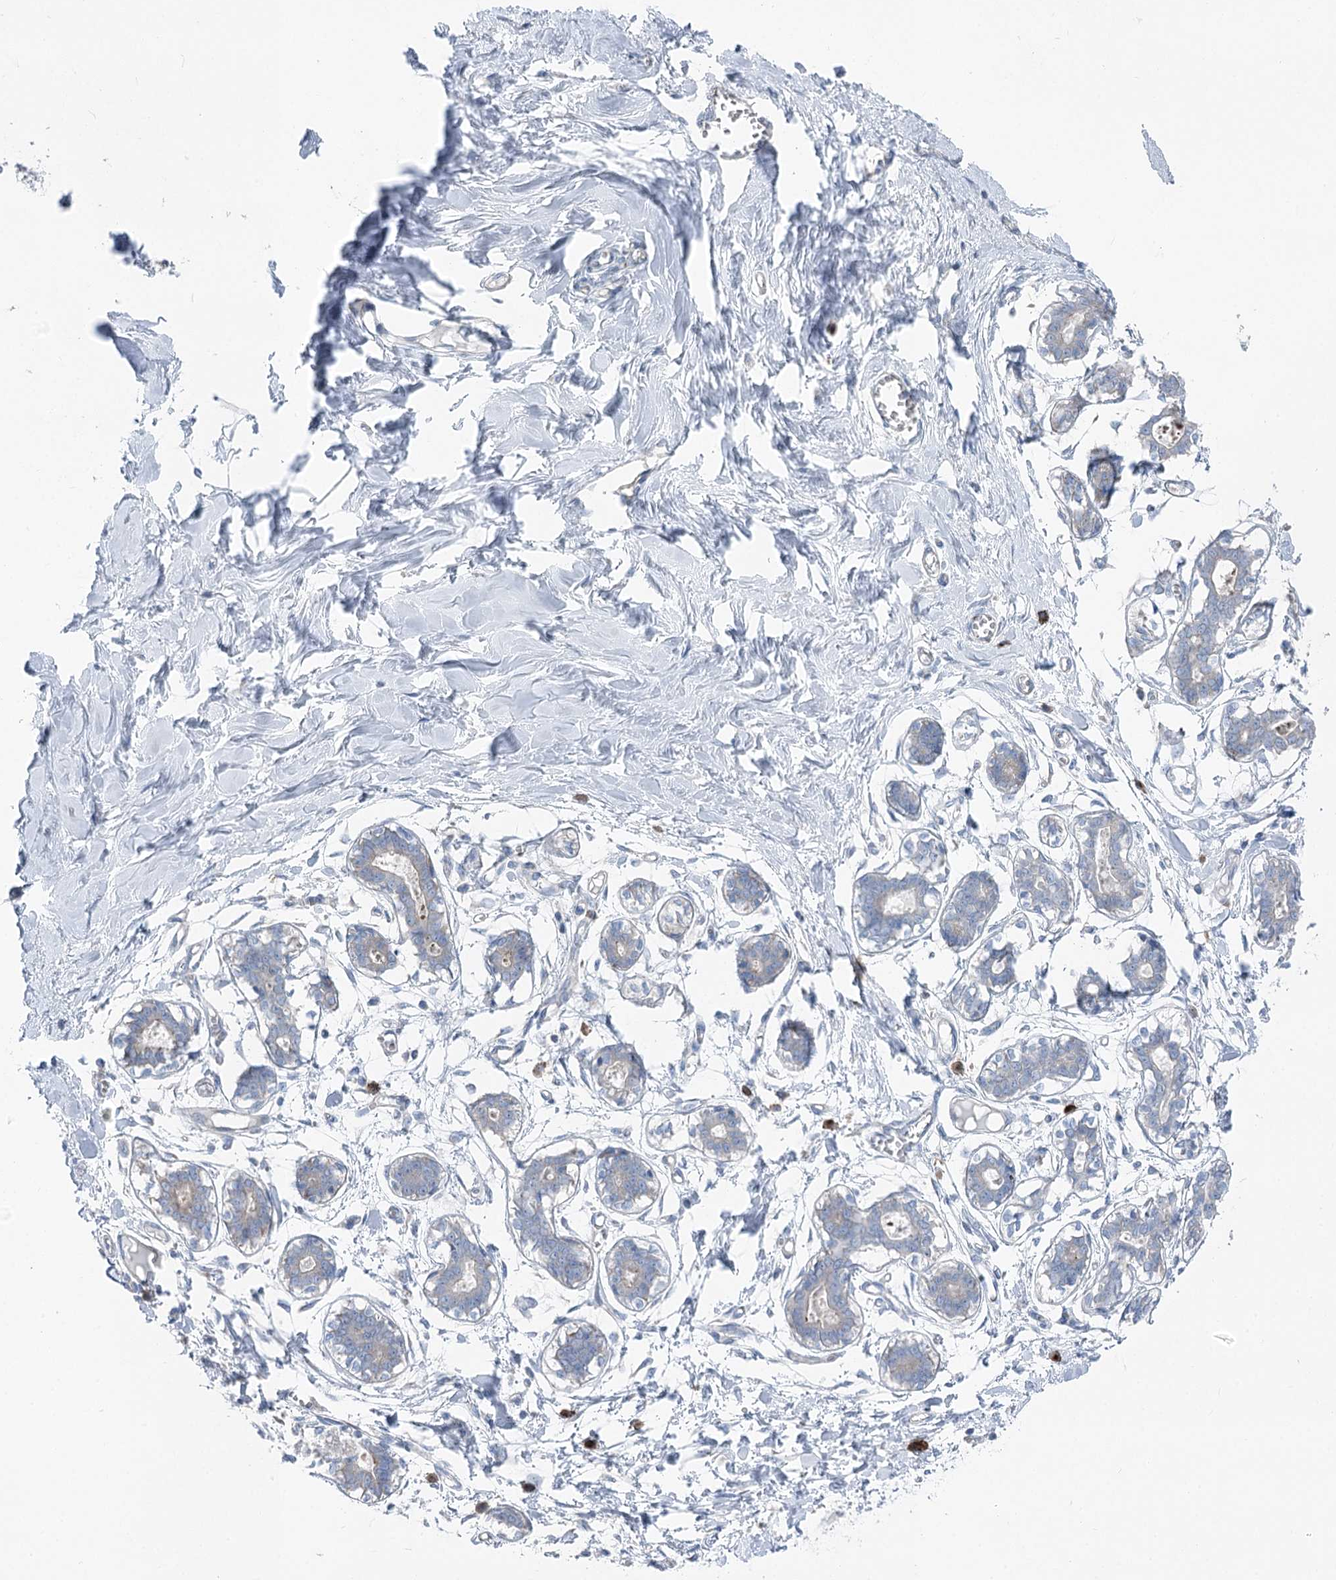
{"staining": {"intensity": "negative", "quantity": "none", "location": "none"}, "tissue": "breast", "cell_type": "Adipocytes", "image_type": "normal", "snomed": [{"axis": "morphology", "description": "Normal tissue, NOS"}, {"axis": "topography", "description": "Breast"}], "caption": "Protein analysis of normal breast displays no significant expression in adipocytes.", "gene": "POGLUT1", "patient": {"sex": "female", "age": 27}}